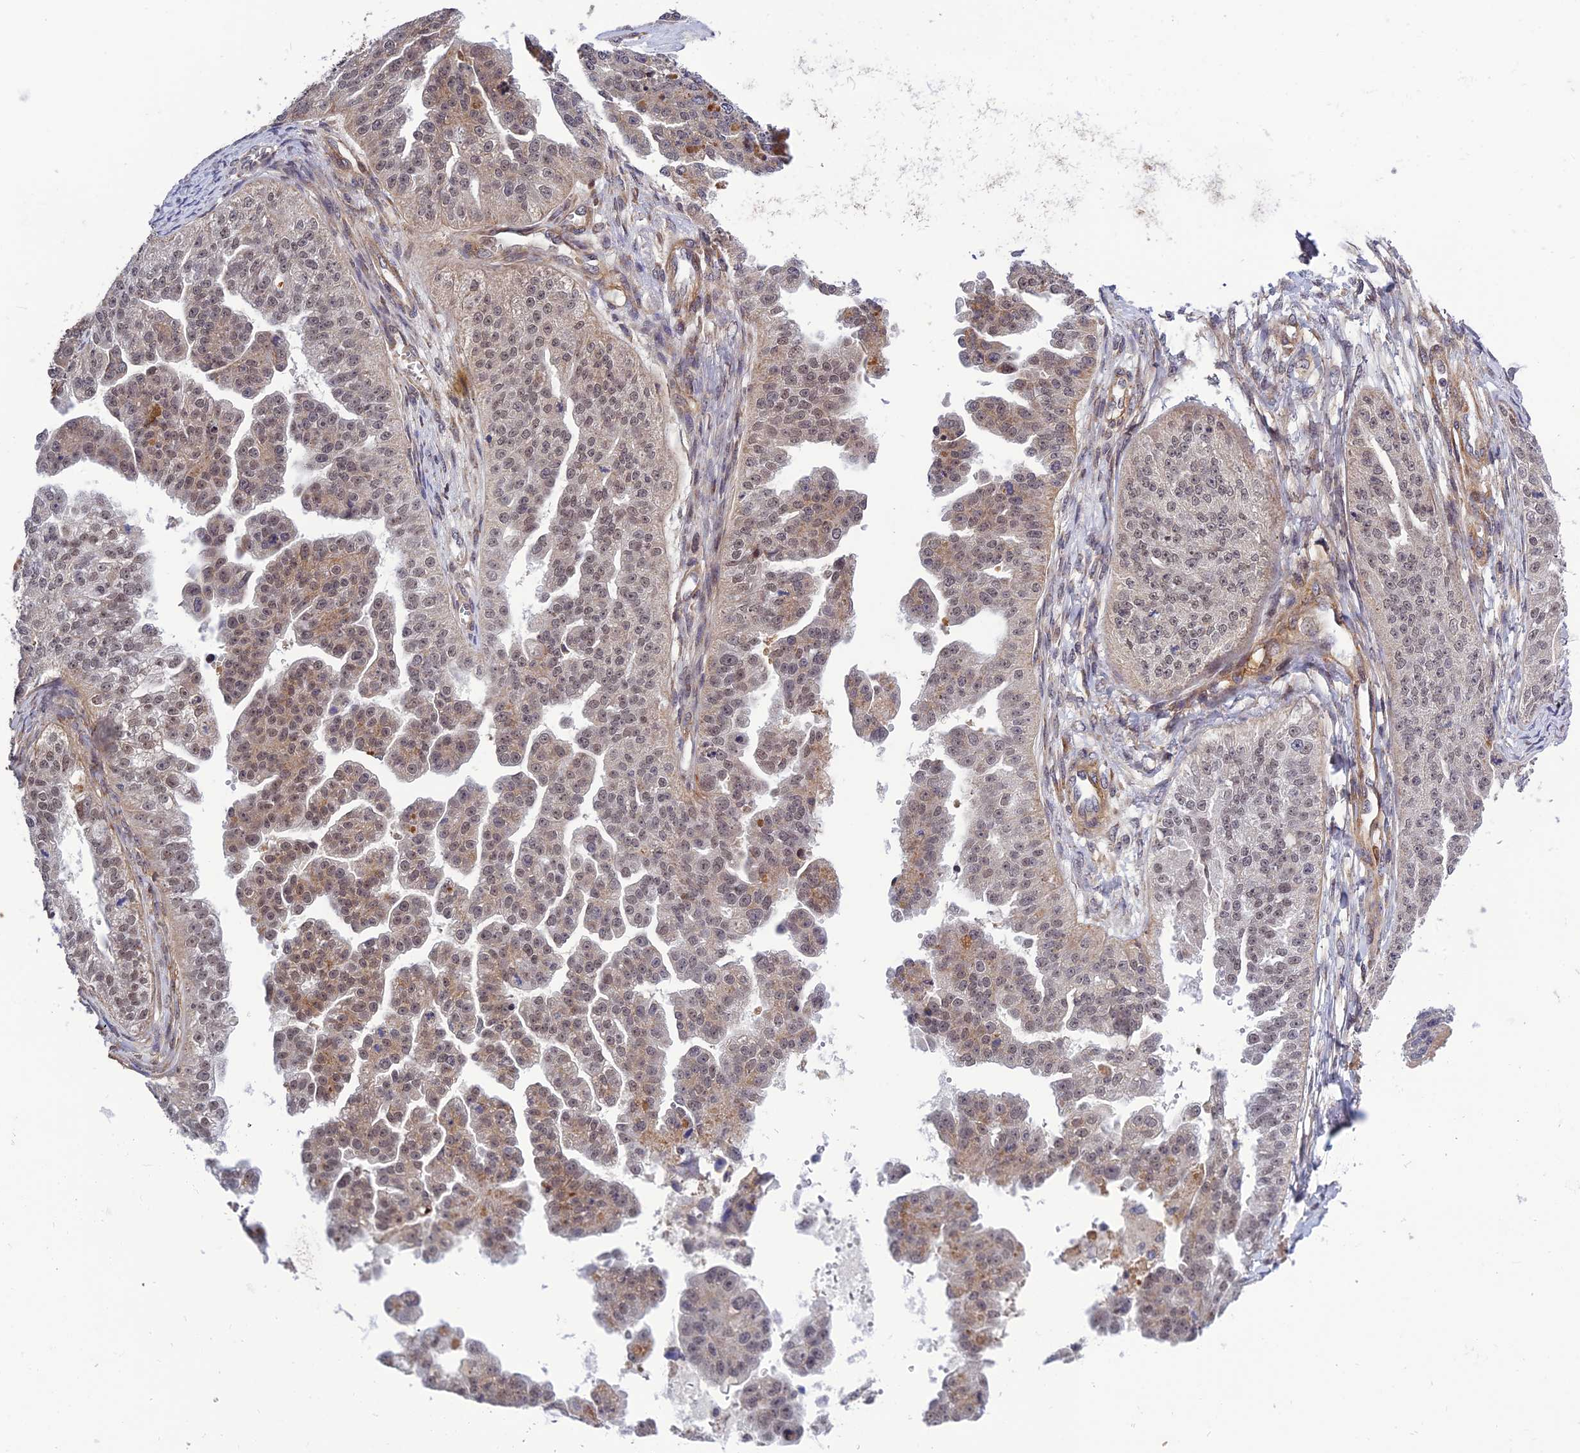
{"staining": {"intensity": "moderate", "quantity": ">75%", "location": "nuclear"}, "tissue": "ovarian cancer", "cell_type": "Tumor cells", "image_type": "cancer", "snomed": [{"axis": "morphology", "description": "Cystadenocarcinoma, serous, NOS"}, {"axis": "topography", "description": "Ovary"}], "caption": "Immunohistochemistry histopathology image of human ovarian serous cystadenocarcinoma stained for a protein (brown), which shows medium levels of moderate nuclear expression in approximately >75% of tumor cells.", "gene": "REXO1", "patient": {"sex": "female", "age": 58}}